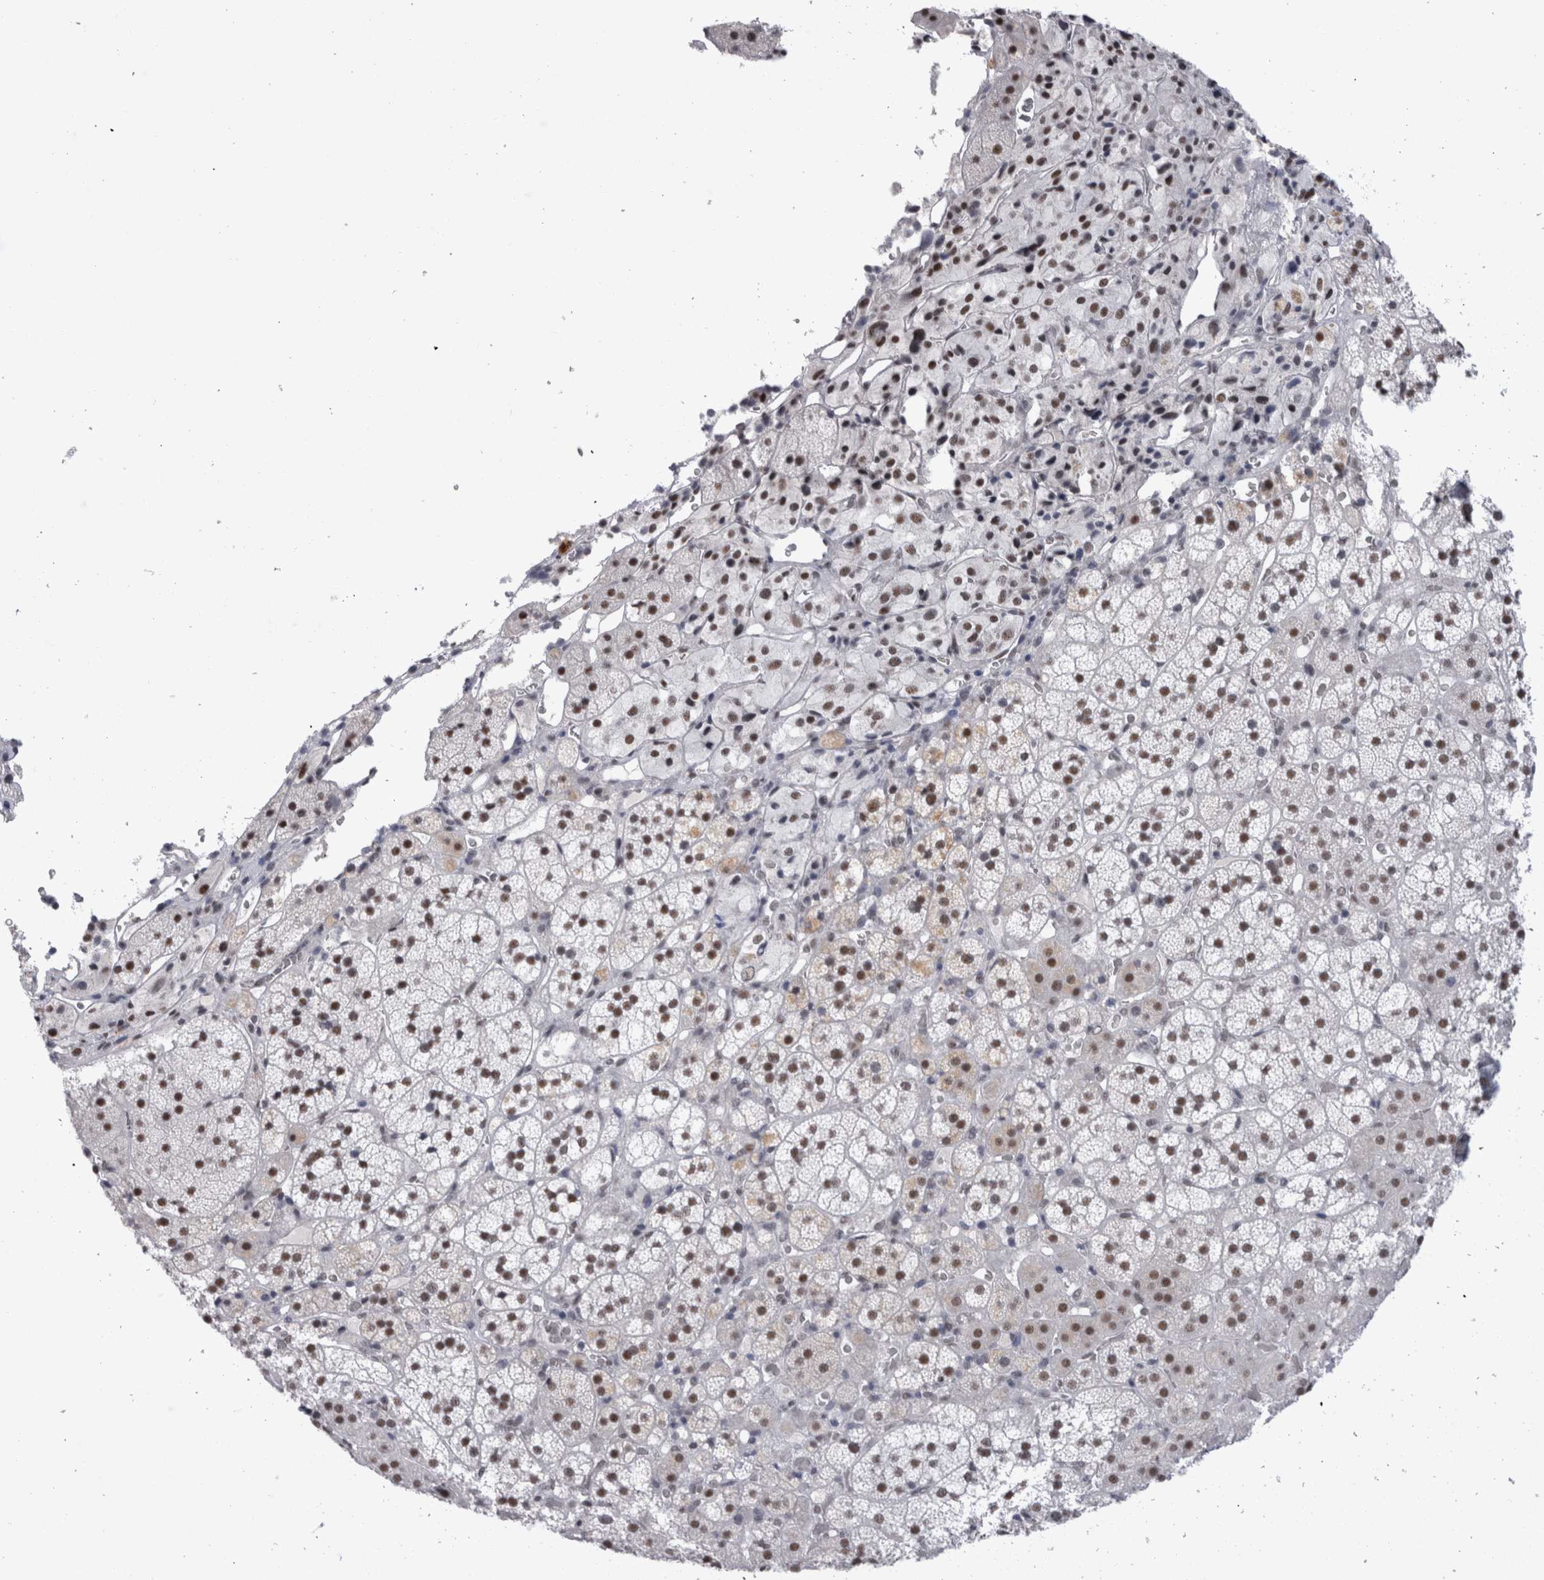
{"staining": {"intensity": "moderate", "quantity": ">75%", "location": "nuclear"}, "tissue": "adrenal gland", "cell_type": "Glandular cells", "image_type": "normal", "snomed": [{"axis": "morphology", "description": "Normal tissue, NOS"}, {"axis": "topography", "description": "Adrenal gland"}], "caption": "Immunohistochemical staining of unremarkable human adrenal gland exhibits medium levels of moderate nuclear expression in about >75% of glandular cells.", "gene": "API5", "patient": {"sex": "female", "age": 44}}